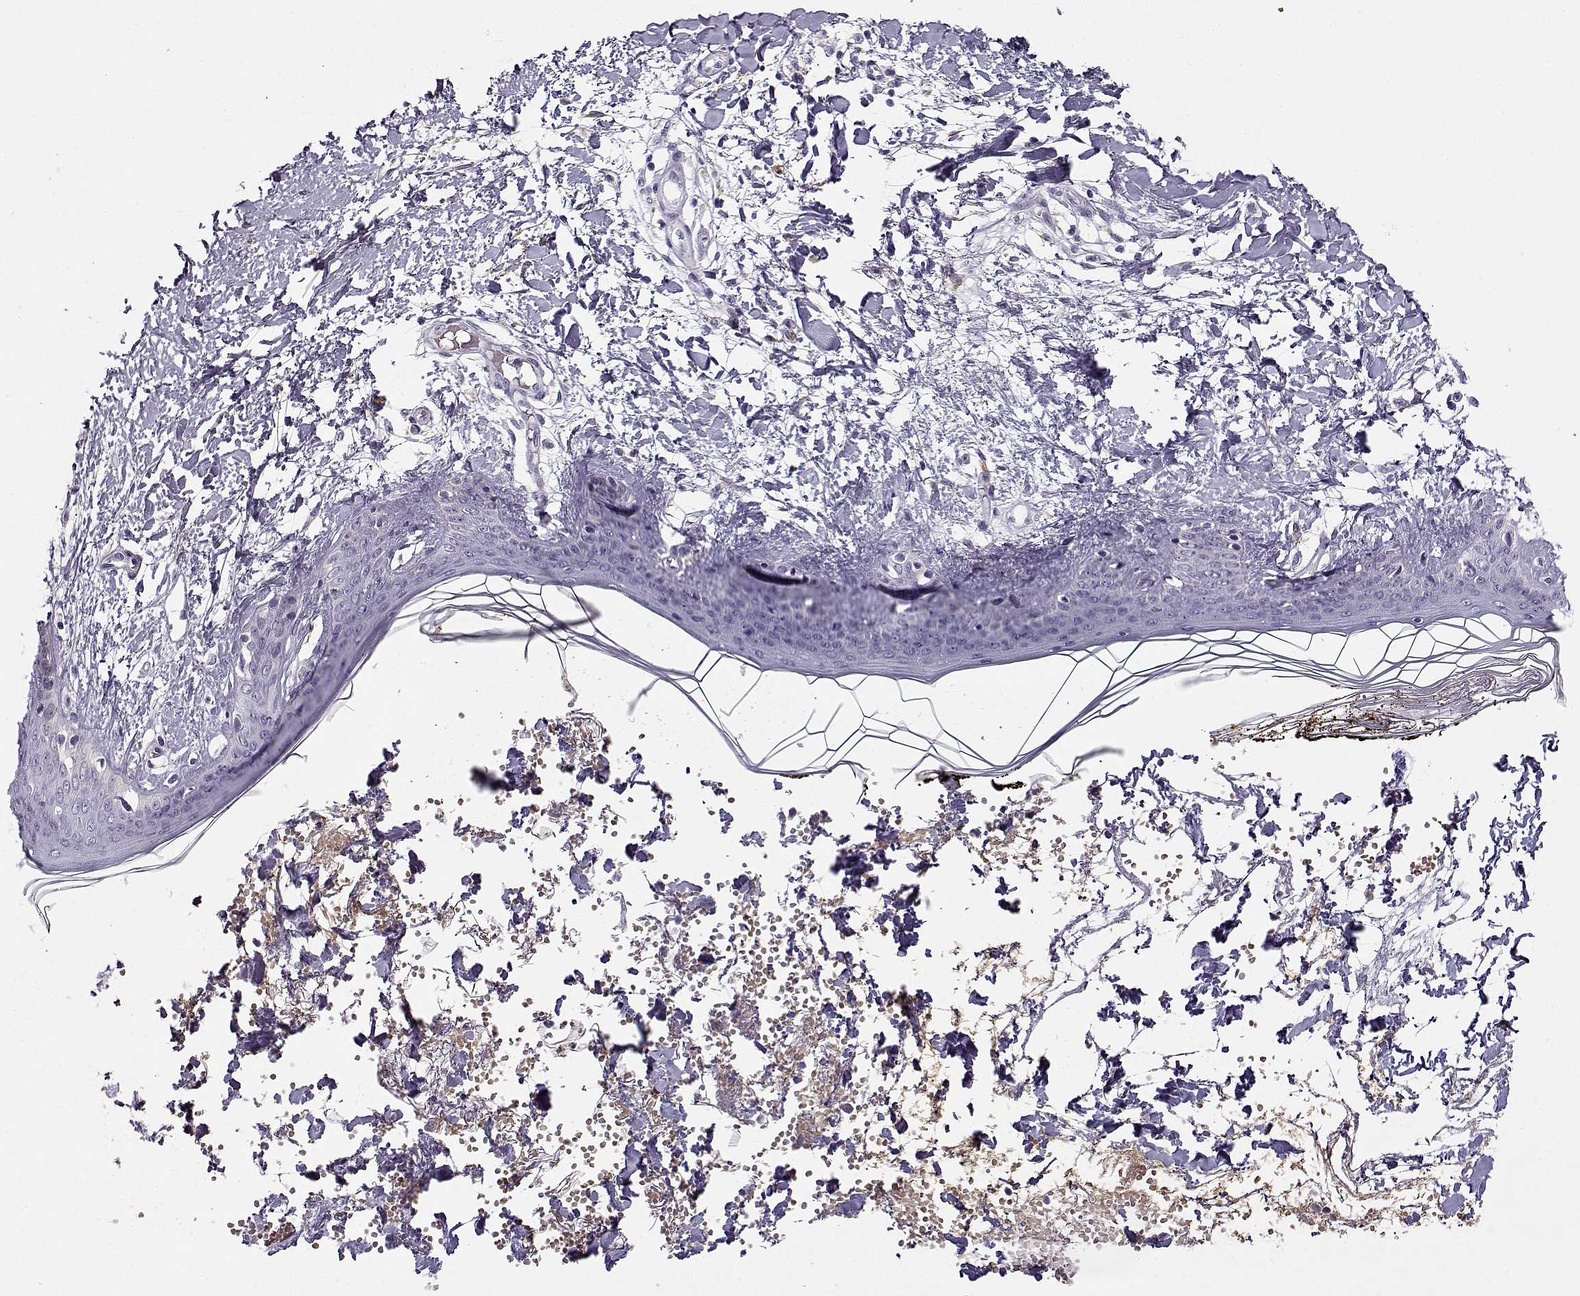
{"staining": {"intensity": "negative", "quantity": "none", "location": "none"}, "tissue": "skin", "cell_type": "Fibroblasts", "image_type": "normal", "snomed": [{"axis": "morphology", "description": "Normal tissue, NOS"}, {"axis": "topography", "description": "Skin"}], "caption": "The micrograph exhibits no staining of fibroblasts in benign skin.", "gene": "UCP3", "patient": {"sex": "female", "age": 34}}